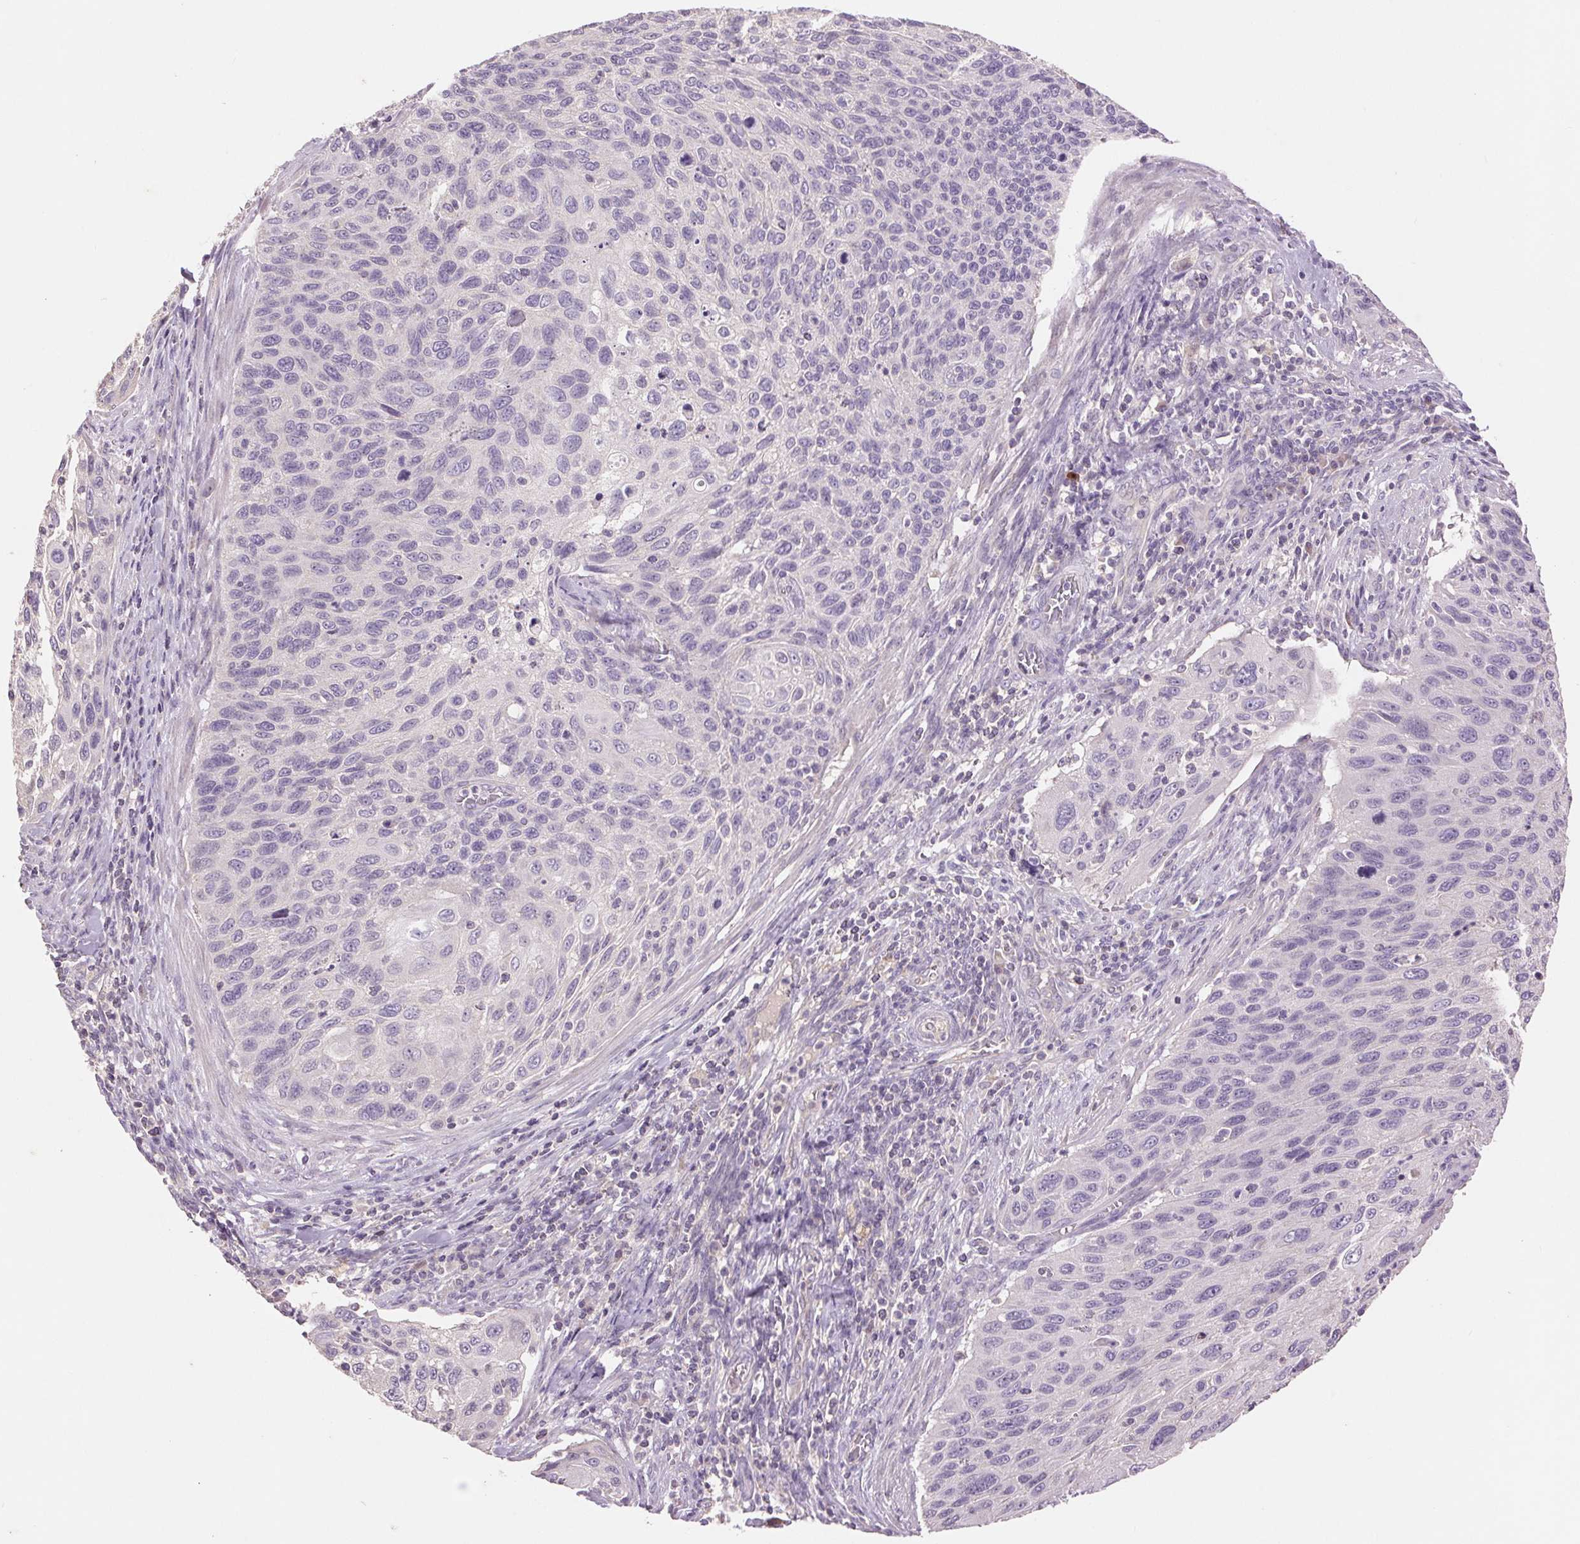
{"staining": {"intensity": "negative", "quantity": "none", "location": "none"}, "tissue": "cervical cancer", "cell_type": "Tumor cells", "image_type": "cancer", "snomed": [{"axis": "morphology", "description": "Squamous cell carcinoma, NOS"}, {"axis": "topography", "description": "Cervix"}], "caption": "Protein analysis of cervical squamous cell carcinoma demonstrates no significant positivity in tumor cells. The staining was performed using DAB to visualize the protein expression in brown, while the nuclei were stained in blue with hematoxylin (Magnification: 20x).", "gene": "FXYD4", "patient": {"sex": "female", "age": 70}}